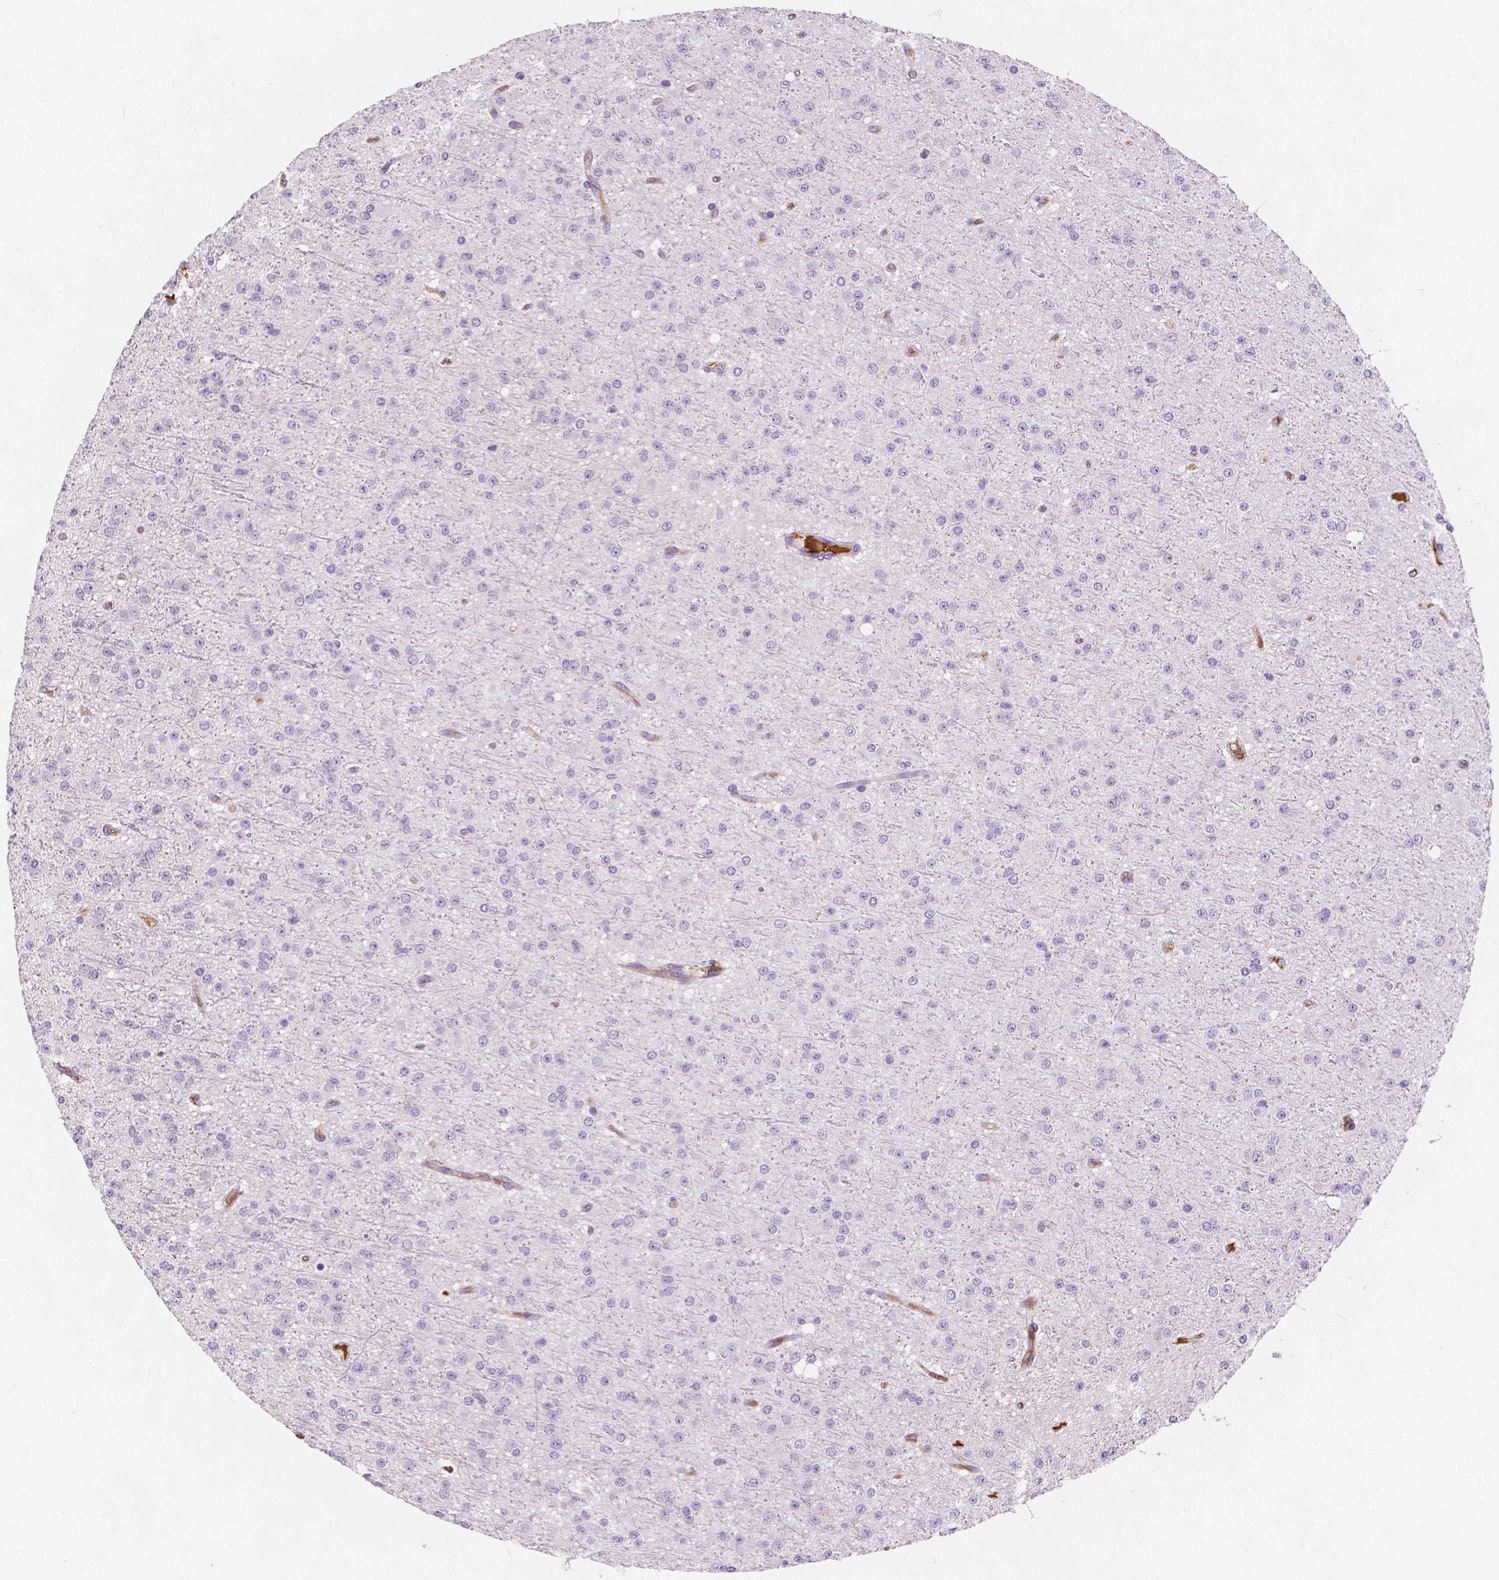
{"staining": {"intensity": "negative", "quantity": "none", "location": "none"}, "tissue": "glioma", "cell_type": "Tumor cells", "image_type": "cancer", "snomed": [{"axis": "morphology", "description": "Glioma, malignant, Low grade"}, {"axis": "topography", "description": "Brain"}], "caption": "The photomicrograph displays no staining of tumor cells in malignant glioma (low-grade).", "gene": "APOA4", "patient": {"sex": "male", "age": 27}}